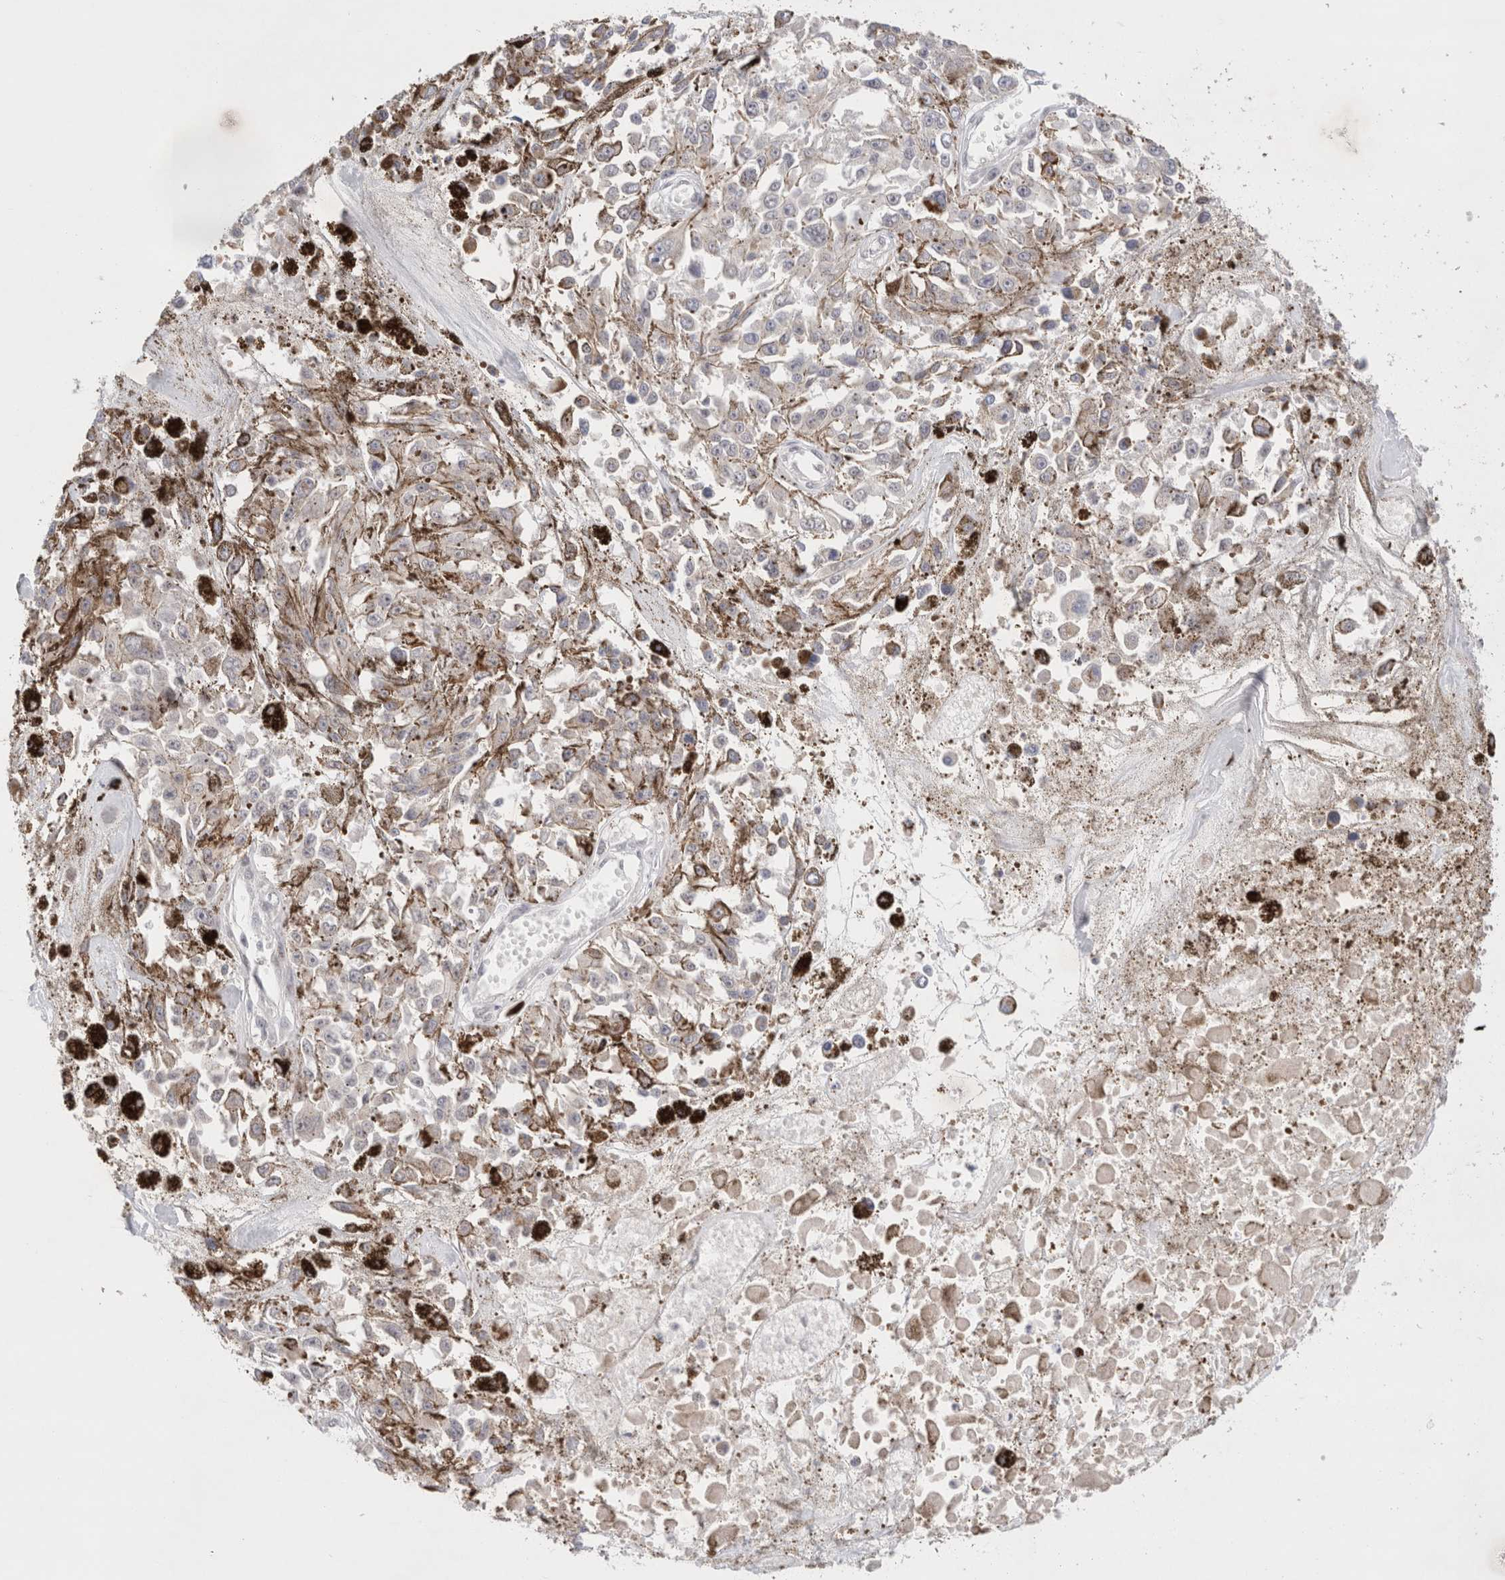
{"staining": {"intensity": "negative", "quantity": "none", "location": "none"}, "tissue": "melanoma", "cell_type": "Tumor cells", "image_type": "cancer", "snomed": [{"axis": "morphology", "description": "Malignant melanoma, Metastatic site"}, {"axis": "topography", "description": "Lymph node"}], "caption": "Immunohistochemical staining of human malignant melanoma (metastatic site) exhibits no significant positivity in tumor cells. (DAB immunohistochemistry visualized using brightfield microscopy, high magnification).", "gene": "SPATA20", "patient": {"sex": "male", "age": 59}}